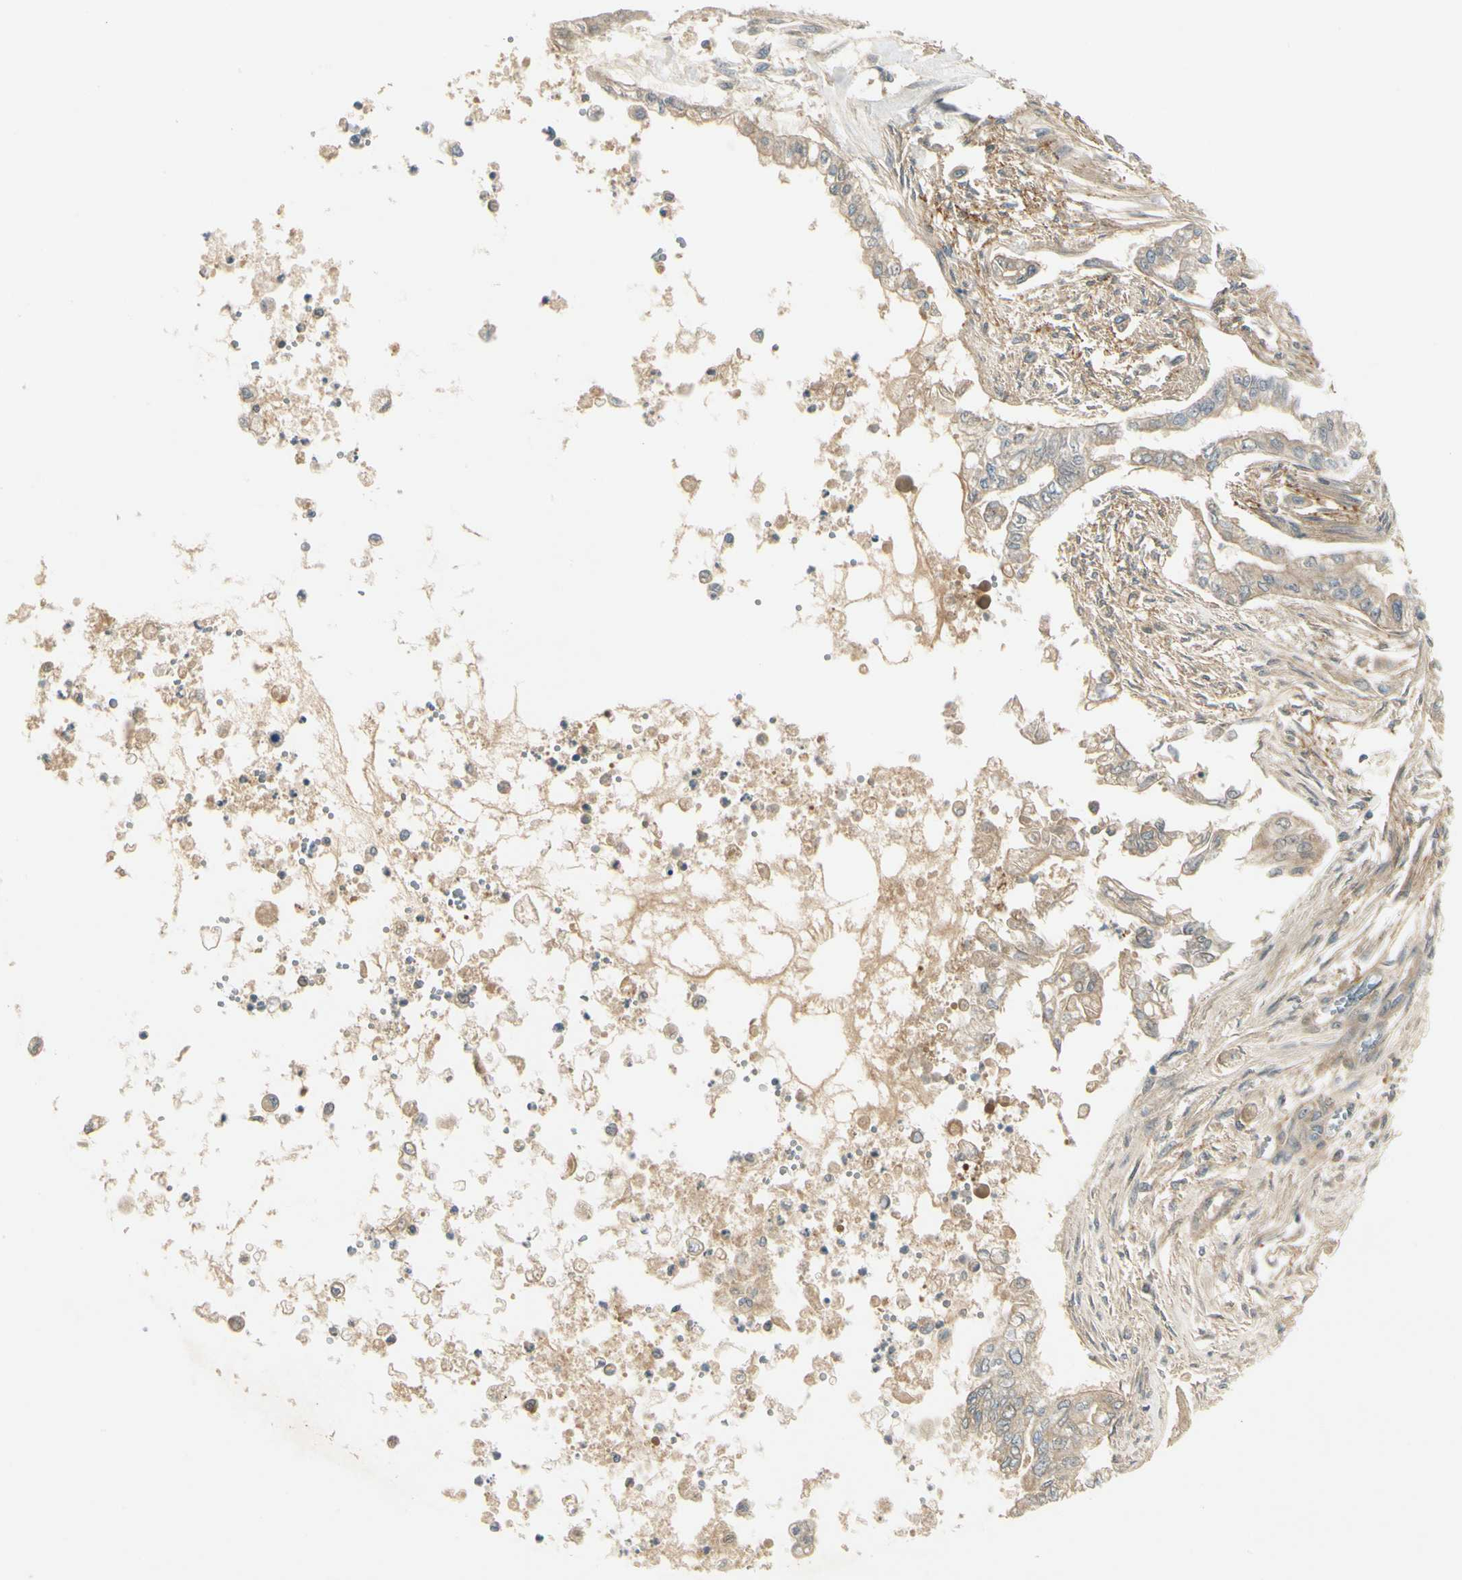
{"staining": {"intensity": "weak", "quantity": ">75%", "location": "cytoplasmic/membranous"}, "tissue": "pancreatic cancer", "cell_type": "Tumor cells", "image_type": "cancer", "snomed": [{"axis": "morphology", "description": "Normal tissue, NOS"}, {"axis": "topography", "description": "Pancreas"}], "caption": "A low amount of weak cytoplasmic/membranous staining is identified in approximately >75% of tumor cells in pancreatic cancer tissue.", "gene": "EPHB3", "patient": {"sex": "male", "age": 42}}